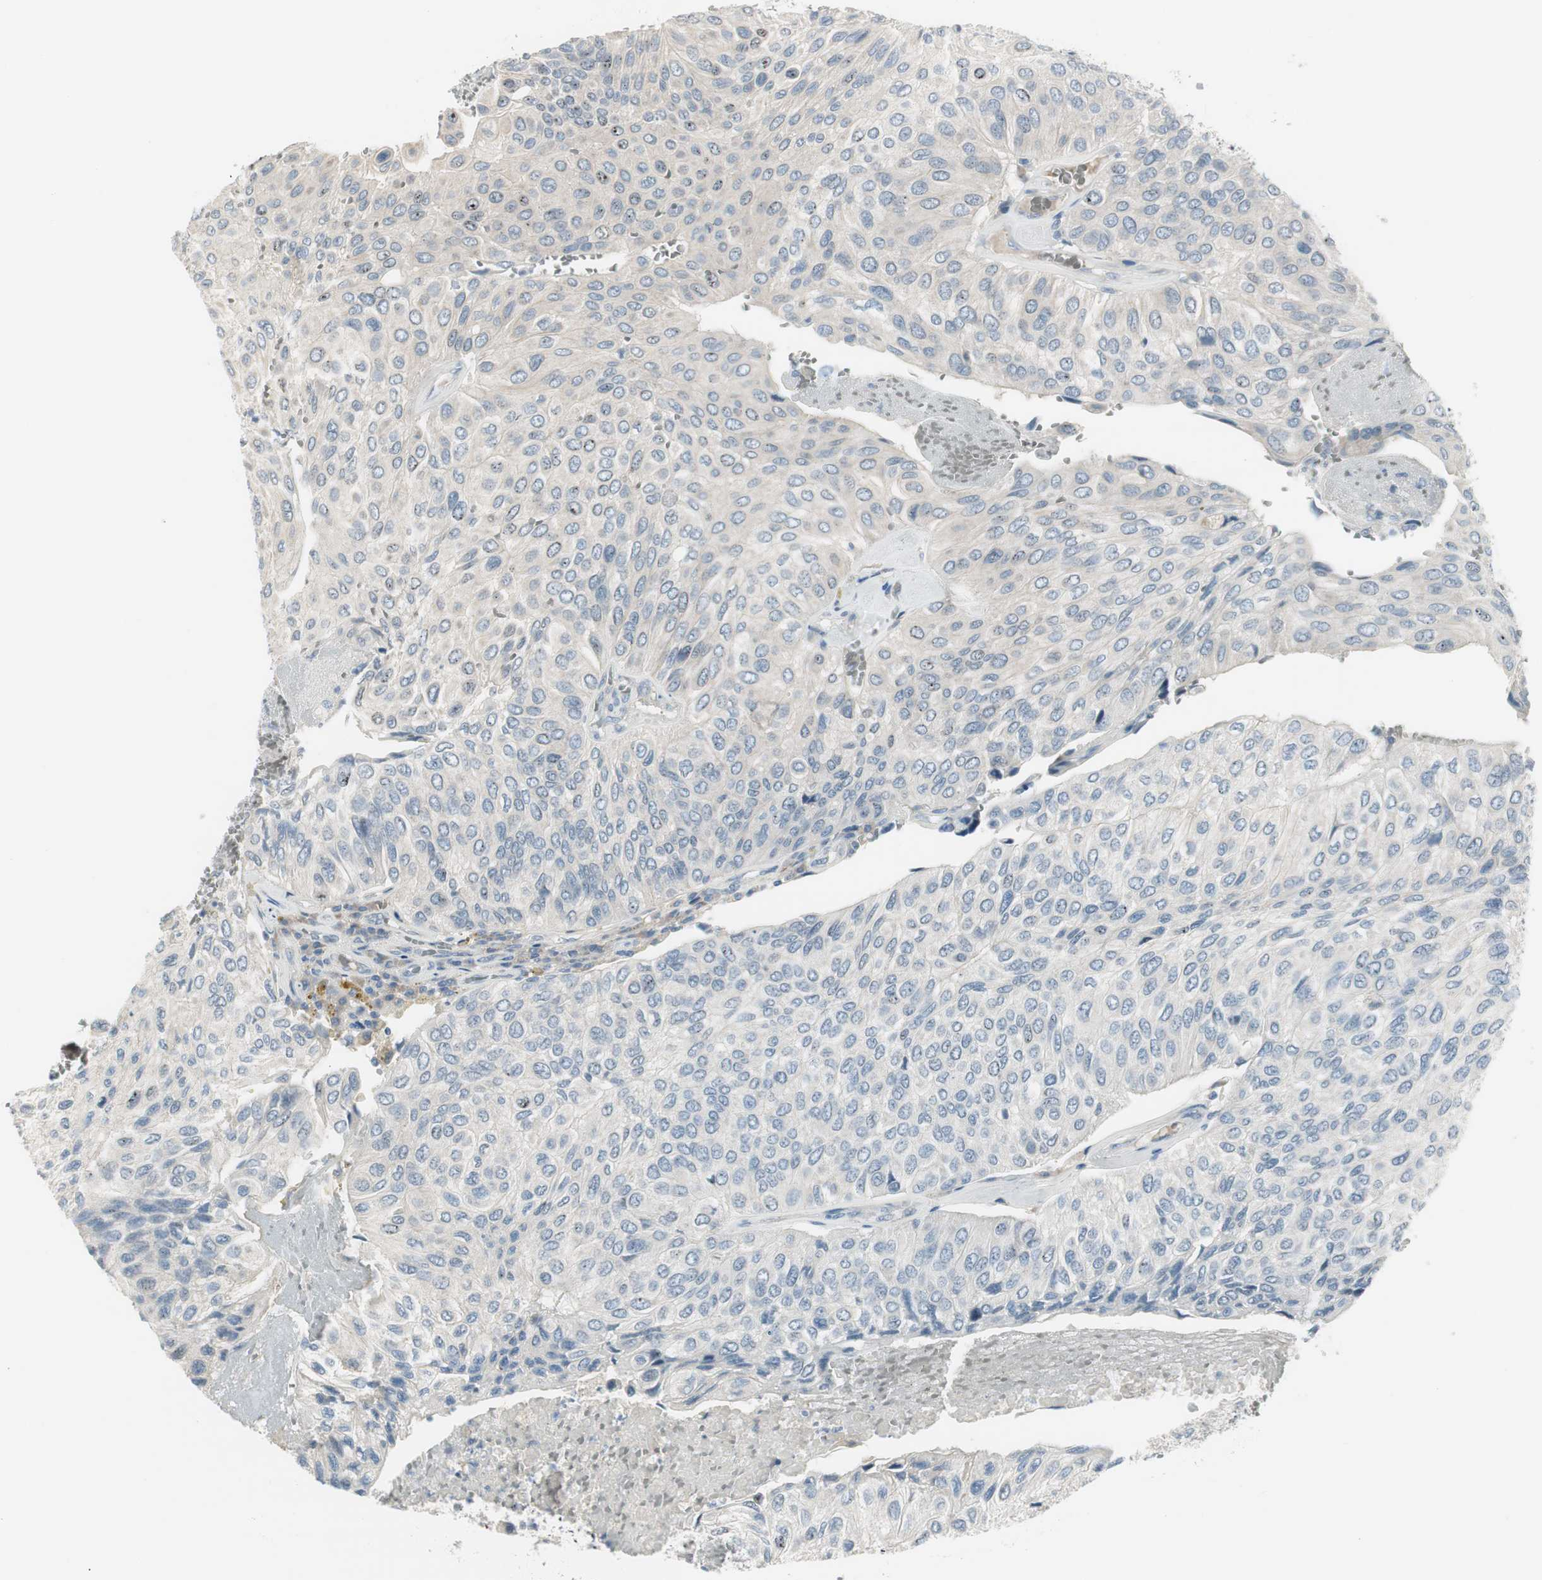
{"staining": {"intensity": "negative", "quantity": "none", "location": "none"}, "tissue": "urothelial cancer", "cell_type": "Tumor cells", "image_type": "cancer", "snomed": [{"axis": "morphology", "description": "Urothelial carcinoma, High grade"}, {"axis": "topography", "description": "Urinary bladder"}], "caption": "Tumor cells are negative for protein expression in human urothelial cancer.", "gene": "EVA1A", "patient": {"sex": "male", "age": 66}}